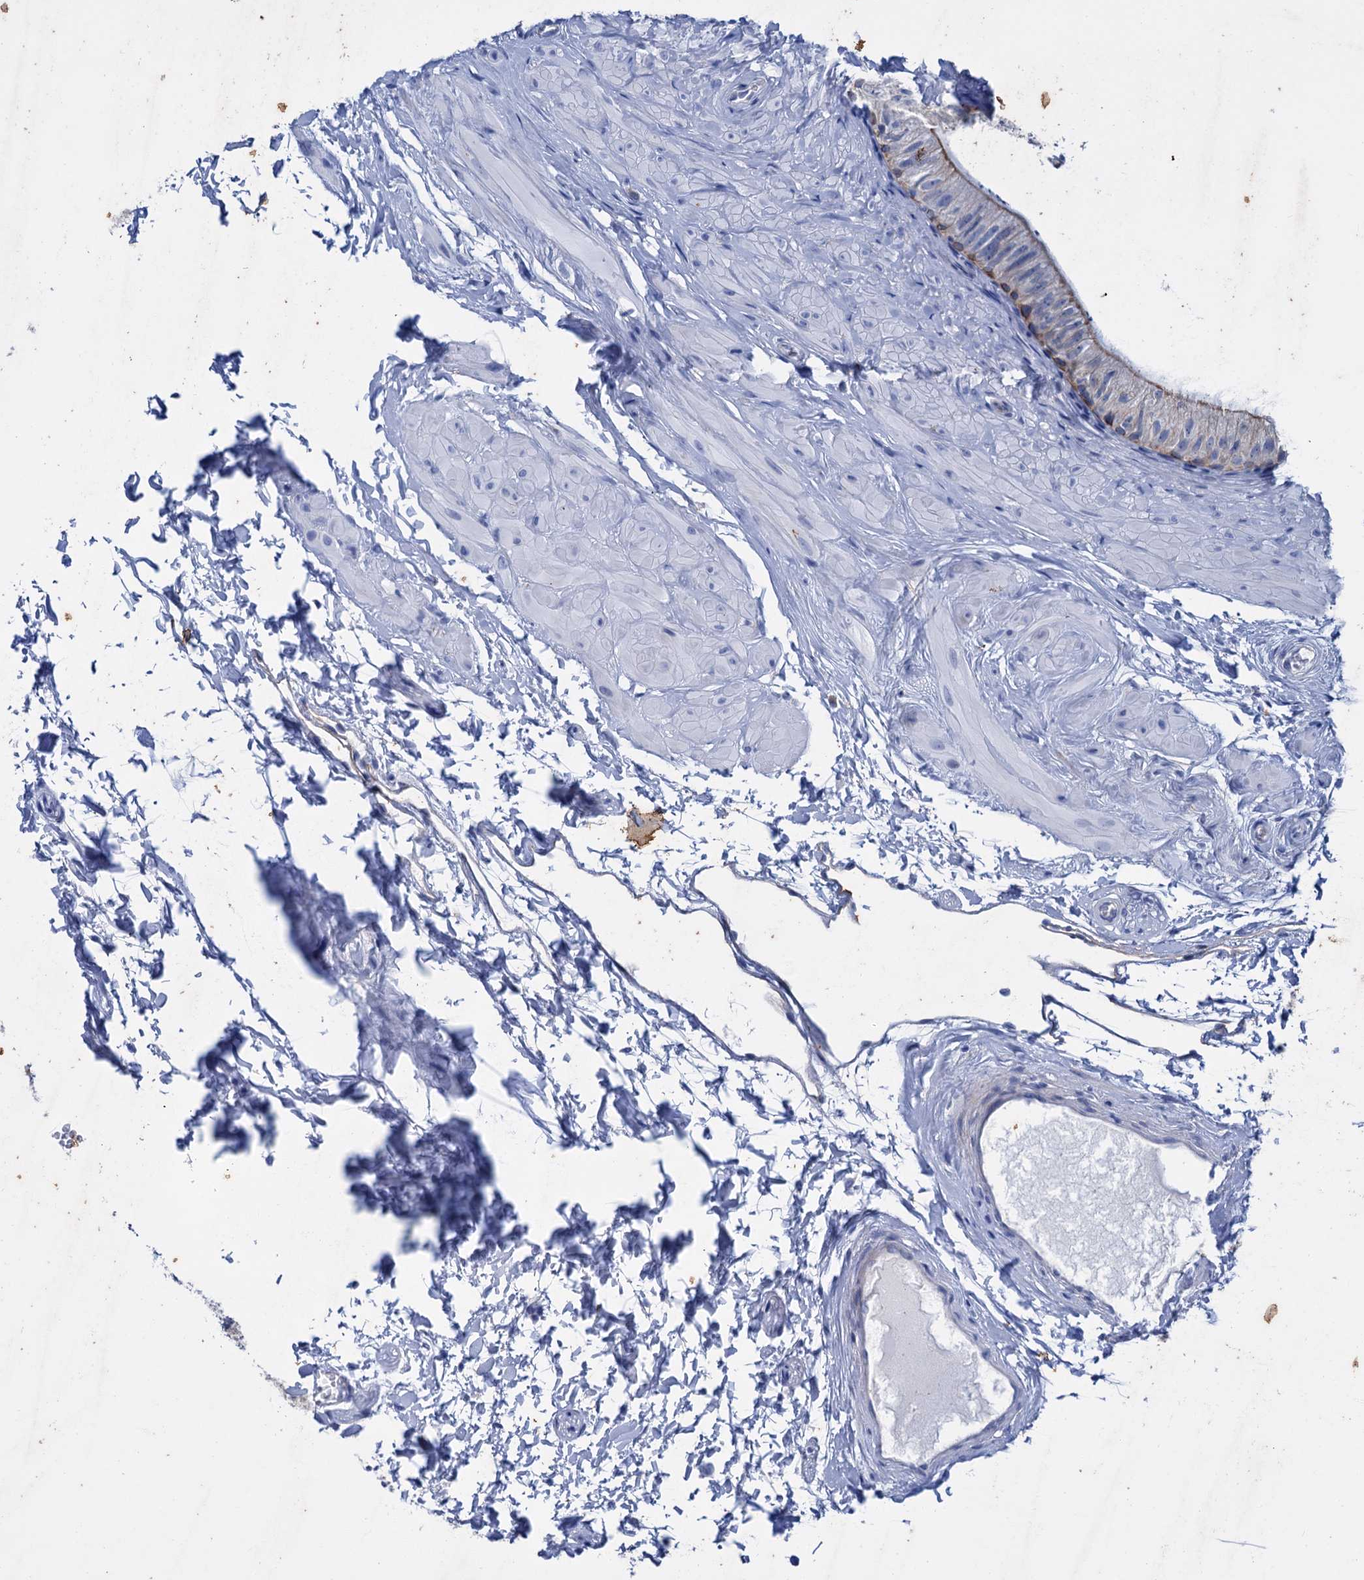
{"staining": {"intensity": "moderate", "quantity": "<25%", "location": "cytoplasmic/membranous"}, "tissue": "epididymis", "cell_type": "Glandular cells", "image_type": "normal", "snomed": [{"axis": "morphology", "description": "Normal tissue, NOS"}, {"axis": "topography", "description": "Epididymis"}], "caption": "Protein staining of normal epididymis shows moderate cytoplasmic/membranous staining in approximately <25% of glandular cells. (IHC, brightfield microscopy, high magnification).", "gene": "FAAP20", "patient": {"sex": "male", "age": 50}}